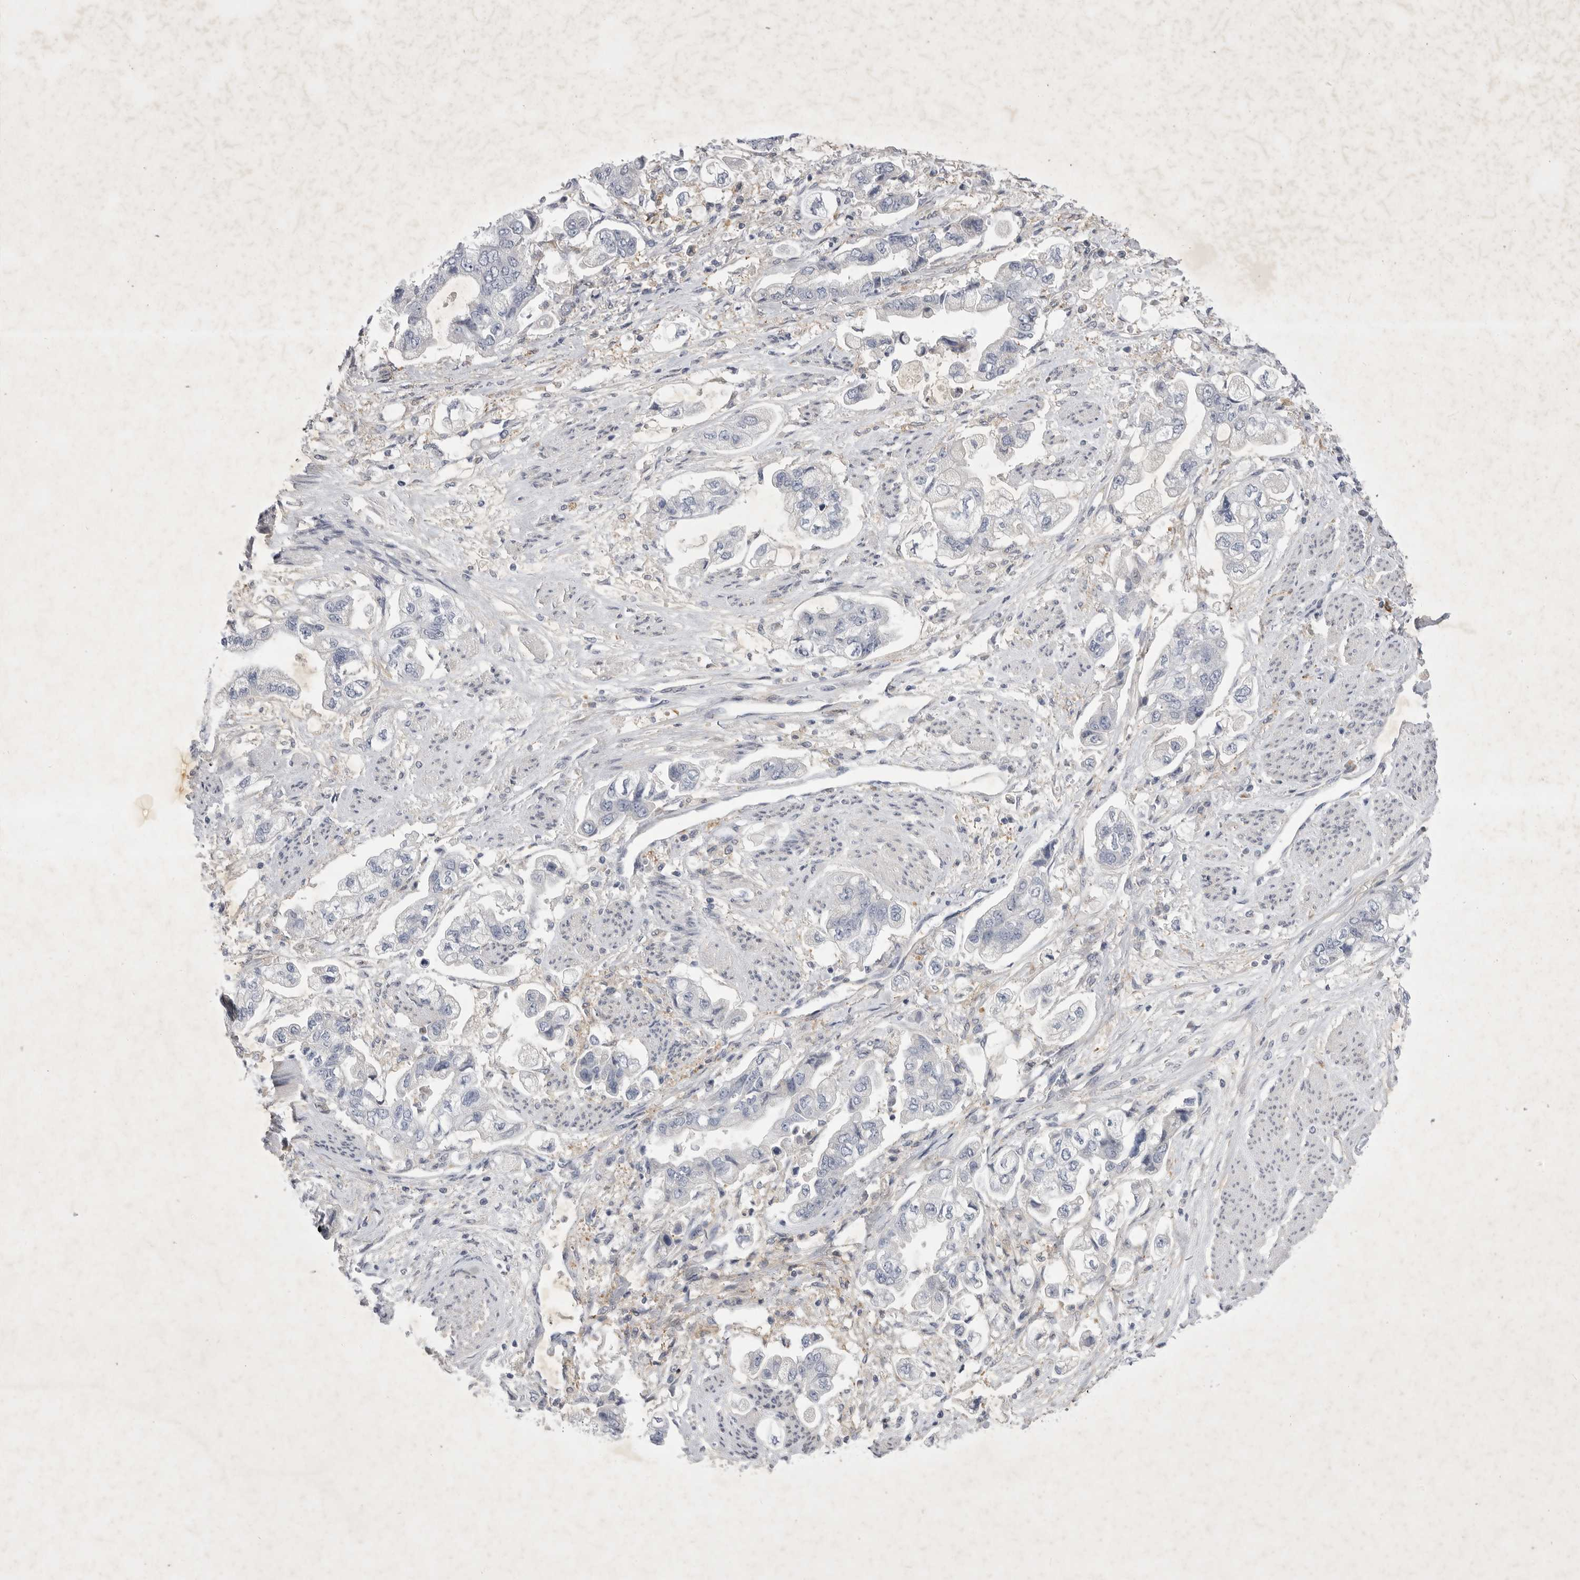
{"staining": {"intensity": "negative", "quantity": "none", "location": "none"}, "tissue": "stomach cancer", "cell_type": "Tumor cells", "image_type": "cancer", "snomed": [{"axis": "morphology", "description": "Adenocarcinoma, NOS"}, {"axis": "topography", "description": "Stomach"}], "caption": "IHC photomicrograph of stomach cancer stained for a protein (brown), which demonstrates no positivity in tumor cells. The staining is performed using DAB brown chromogen with nuclei counter-stained in using hematoxylin.", "gene": "SIGLEC10", "patient": {"sex": "male", "age": 62}}